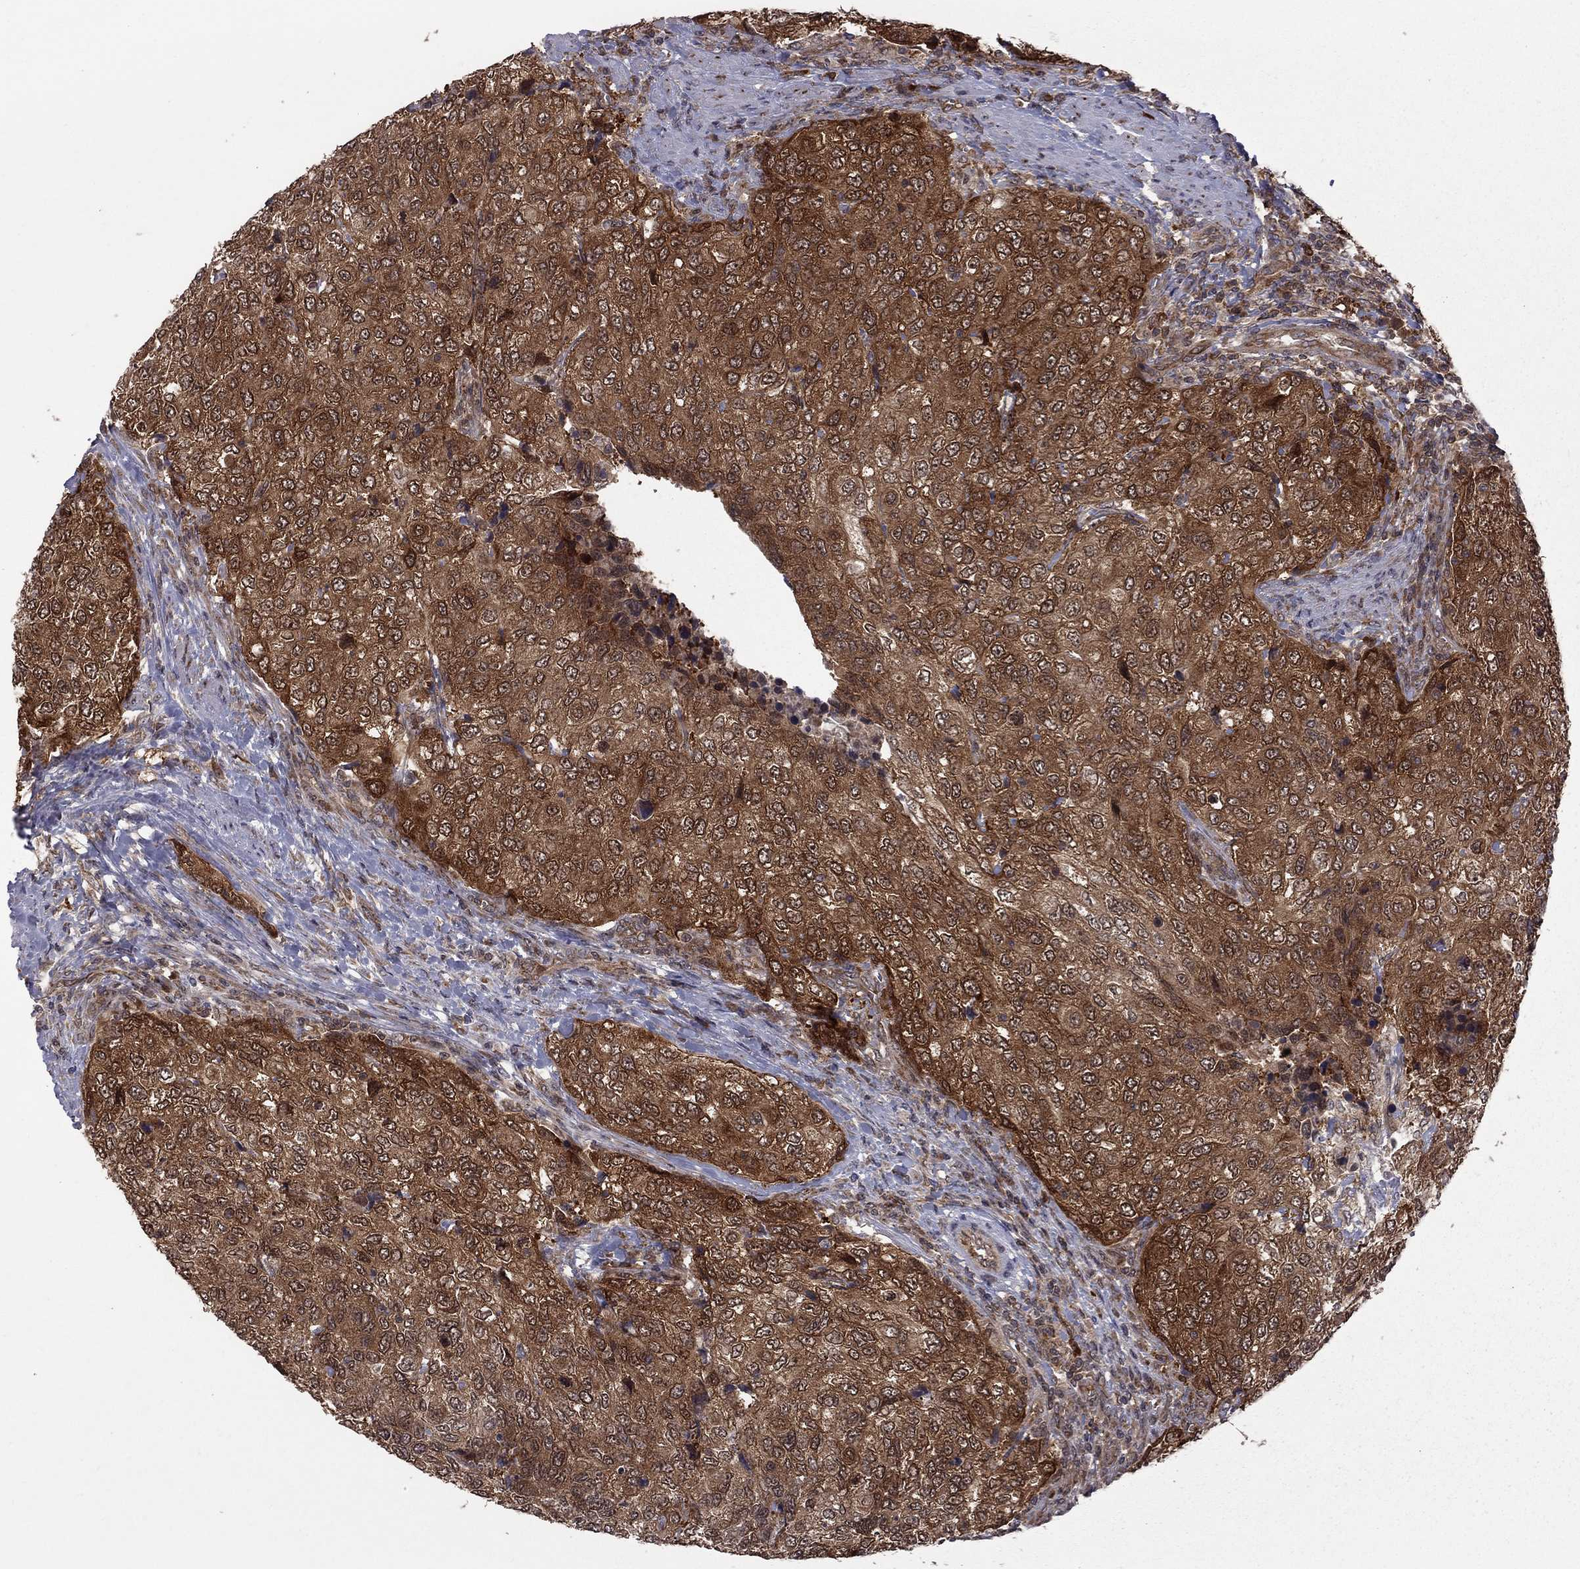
{"staining": {"intensity": "strong", "quantity": ">75%", "location": "cytoplasmic/membranous"}, "tissue": "urothelial cancer", "cell_type": "Tumor cells", "image_type": "cancer", "snomed": [{"axis": "morphology", "description": "Urothelial carcinoma, High grade"}, {"axis": "topography", "description": "Urinary bladder"}], "caption": "Strong cytoplasmic/membranous expression is identified in approximately >75% of tumor cells in urothelial cancer.", "gene": "NAA50", "patient": {"sex": "female", "age": 78}}